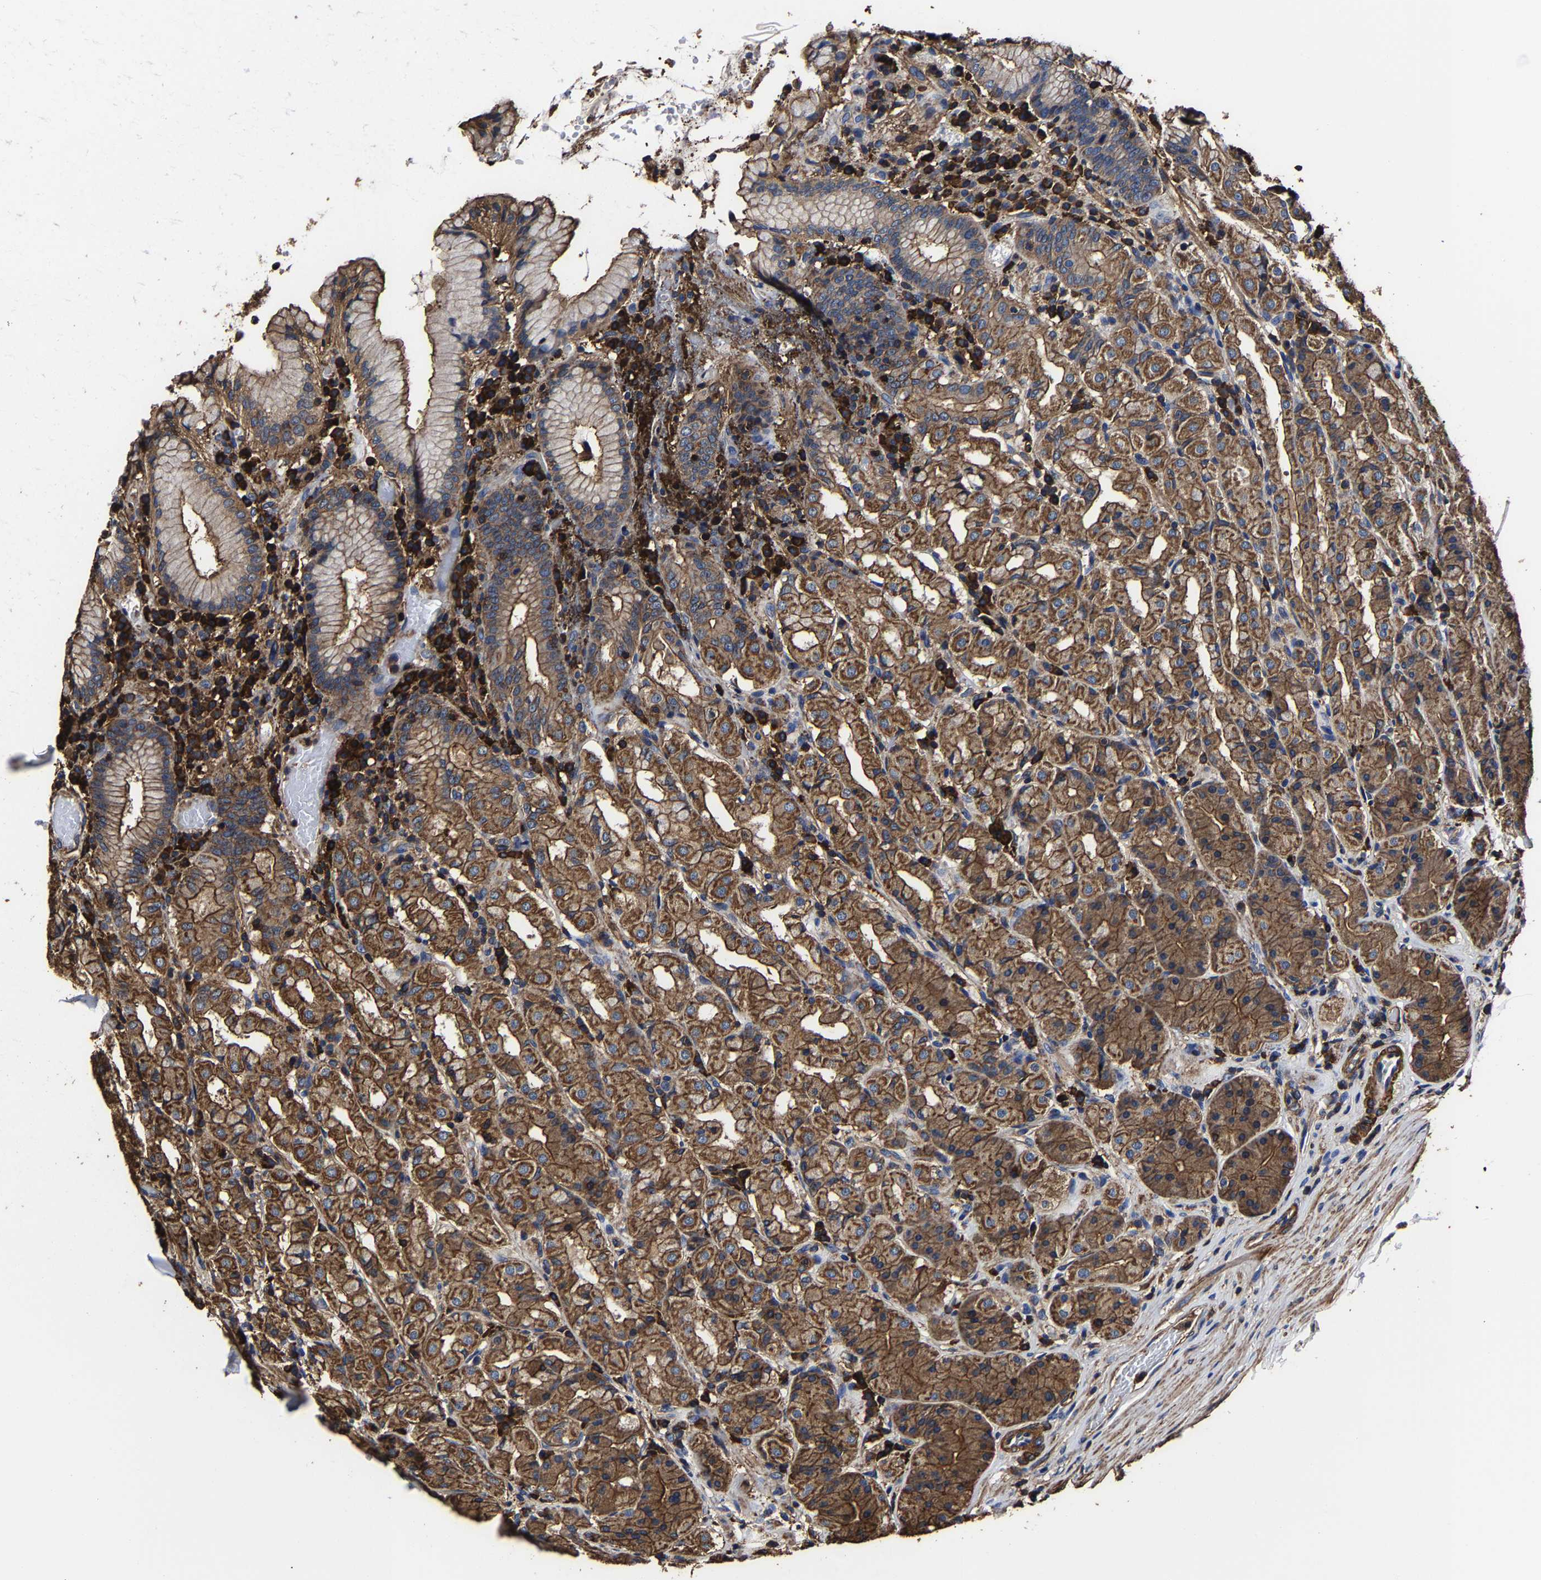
{"staining": {"intensity": "moderate", "quantity": ">75%", "location": "cytoplasmic/membranous"}, "tissue": "stomach", "cell_type": "Glandular cells", "image_type": "normal", "snomed": [{"axis": "morphology", "description": "Normal tissue, NOS"}, {"axis": "topography", "description": "Stomach"}, {"axis": "topography", "description": "Stomach, lower"}], "caption": "An IHC micrograph of normal tissue is shown. Protein staining in brown labels moderate cytoplasmic/membranous positivity in stomach within glandular cells. (Stains: DAB (3,3'-diaminobenzidine) in brown, nuclei in blue, Microscopy: brightfield microscopy at high magnification).", "gene": "SSH3", "patient": {"sex": "female", "age": 56}}